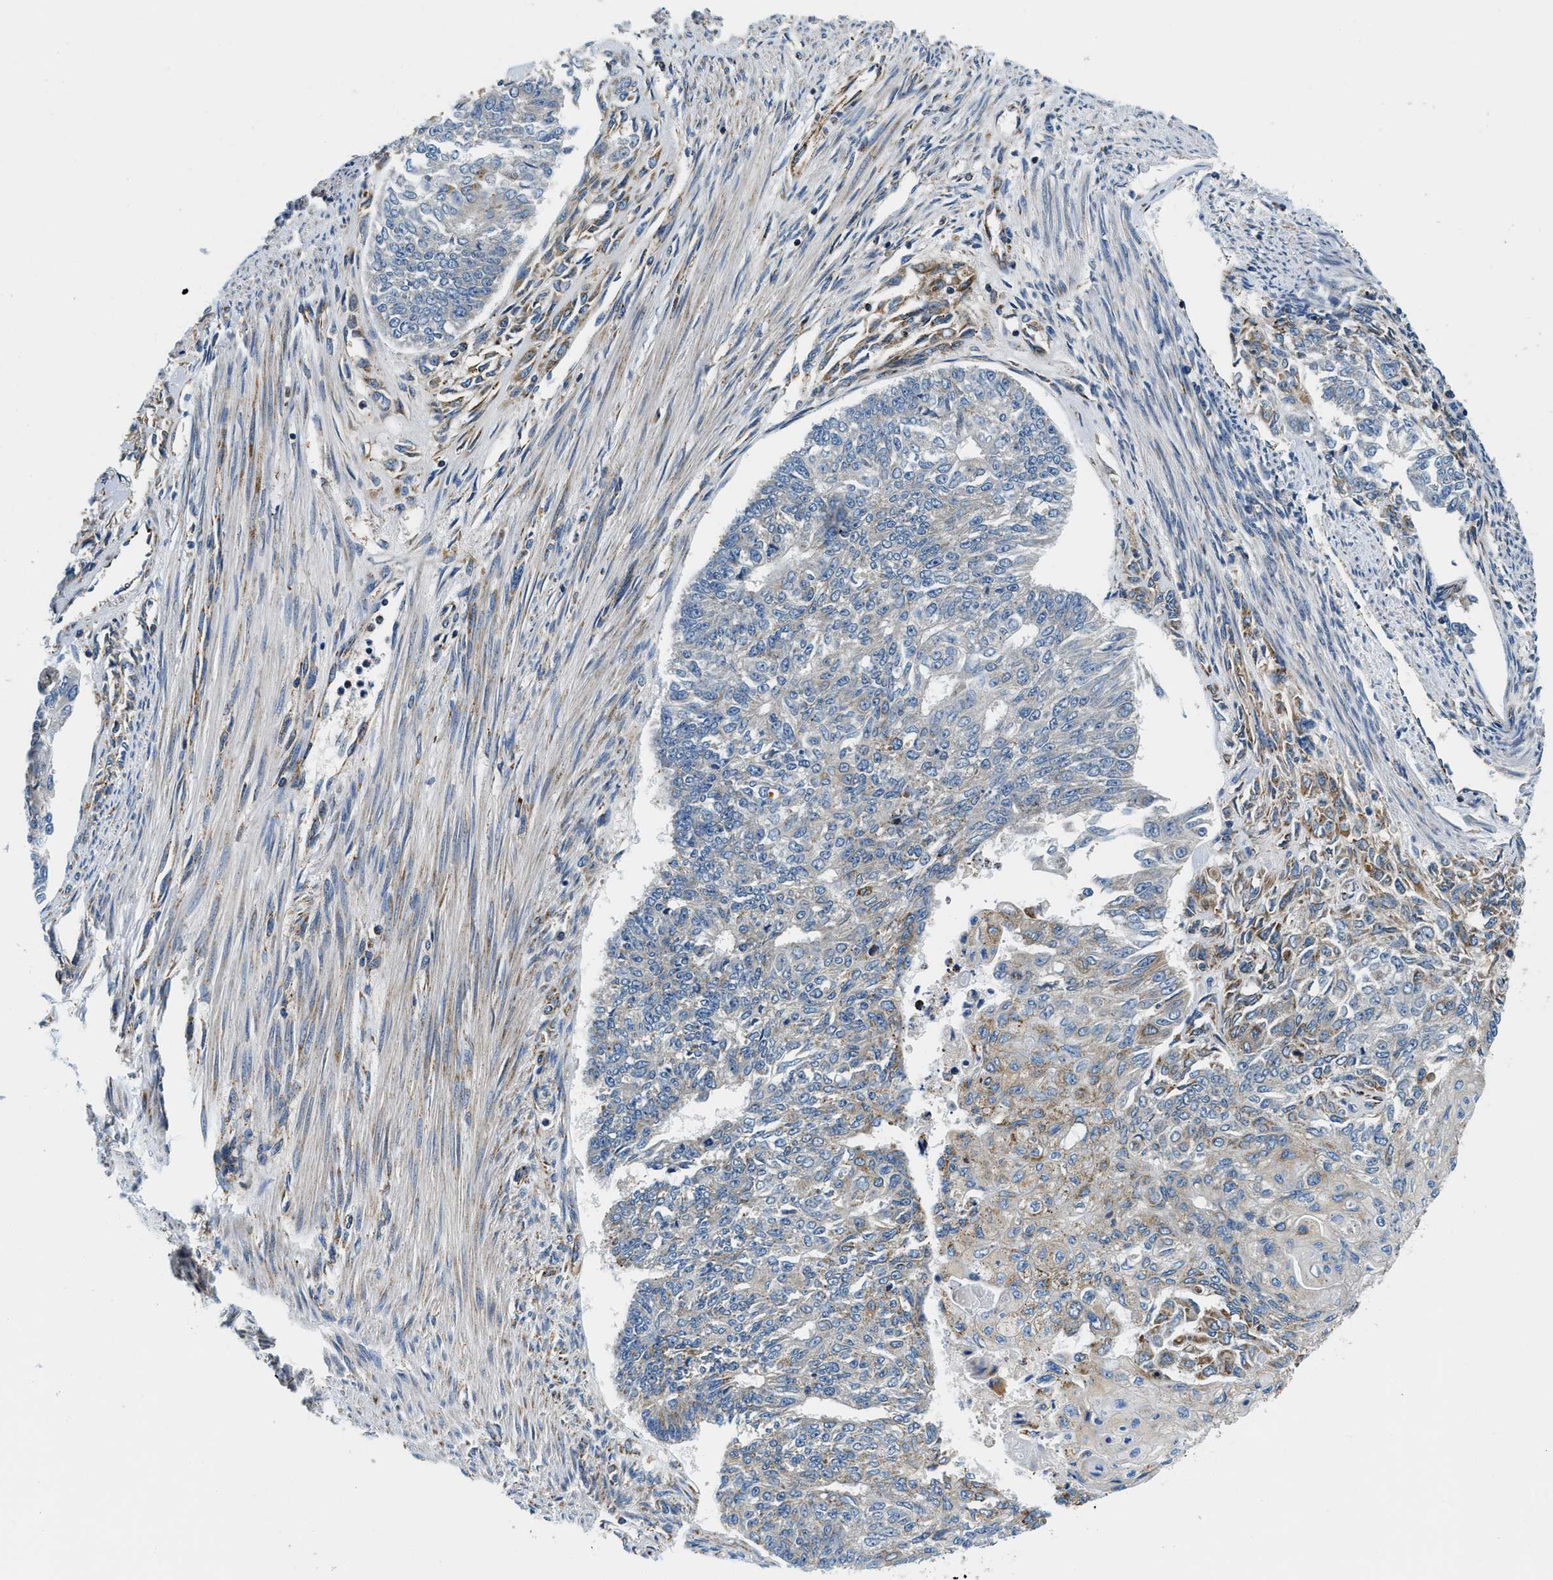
{"staining": {"intensity": "moderate", "quantity": "<25%", "location": "cytoplasmic/membranous"}, "tissue": "endometrial cancer", "cell_type": "Tumor cells", "image_type": "cancer", "snomed": [{"axis": "morphology", "description": "Adenocarcinoma, NOS"}, {"axis": "topography", "description": "Endometrium"}], "caption": "A photomicrograph showing moderate cytoplasmic/membranous staining in approximately <25% of tumor cells in endometrial cancer (adenocarcinoma), as visualized by brown immunohistochemical staining.", "gene": "SAMD4B", "patient": {"sex": "female", "age": 32}}